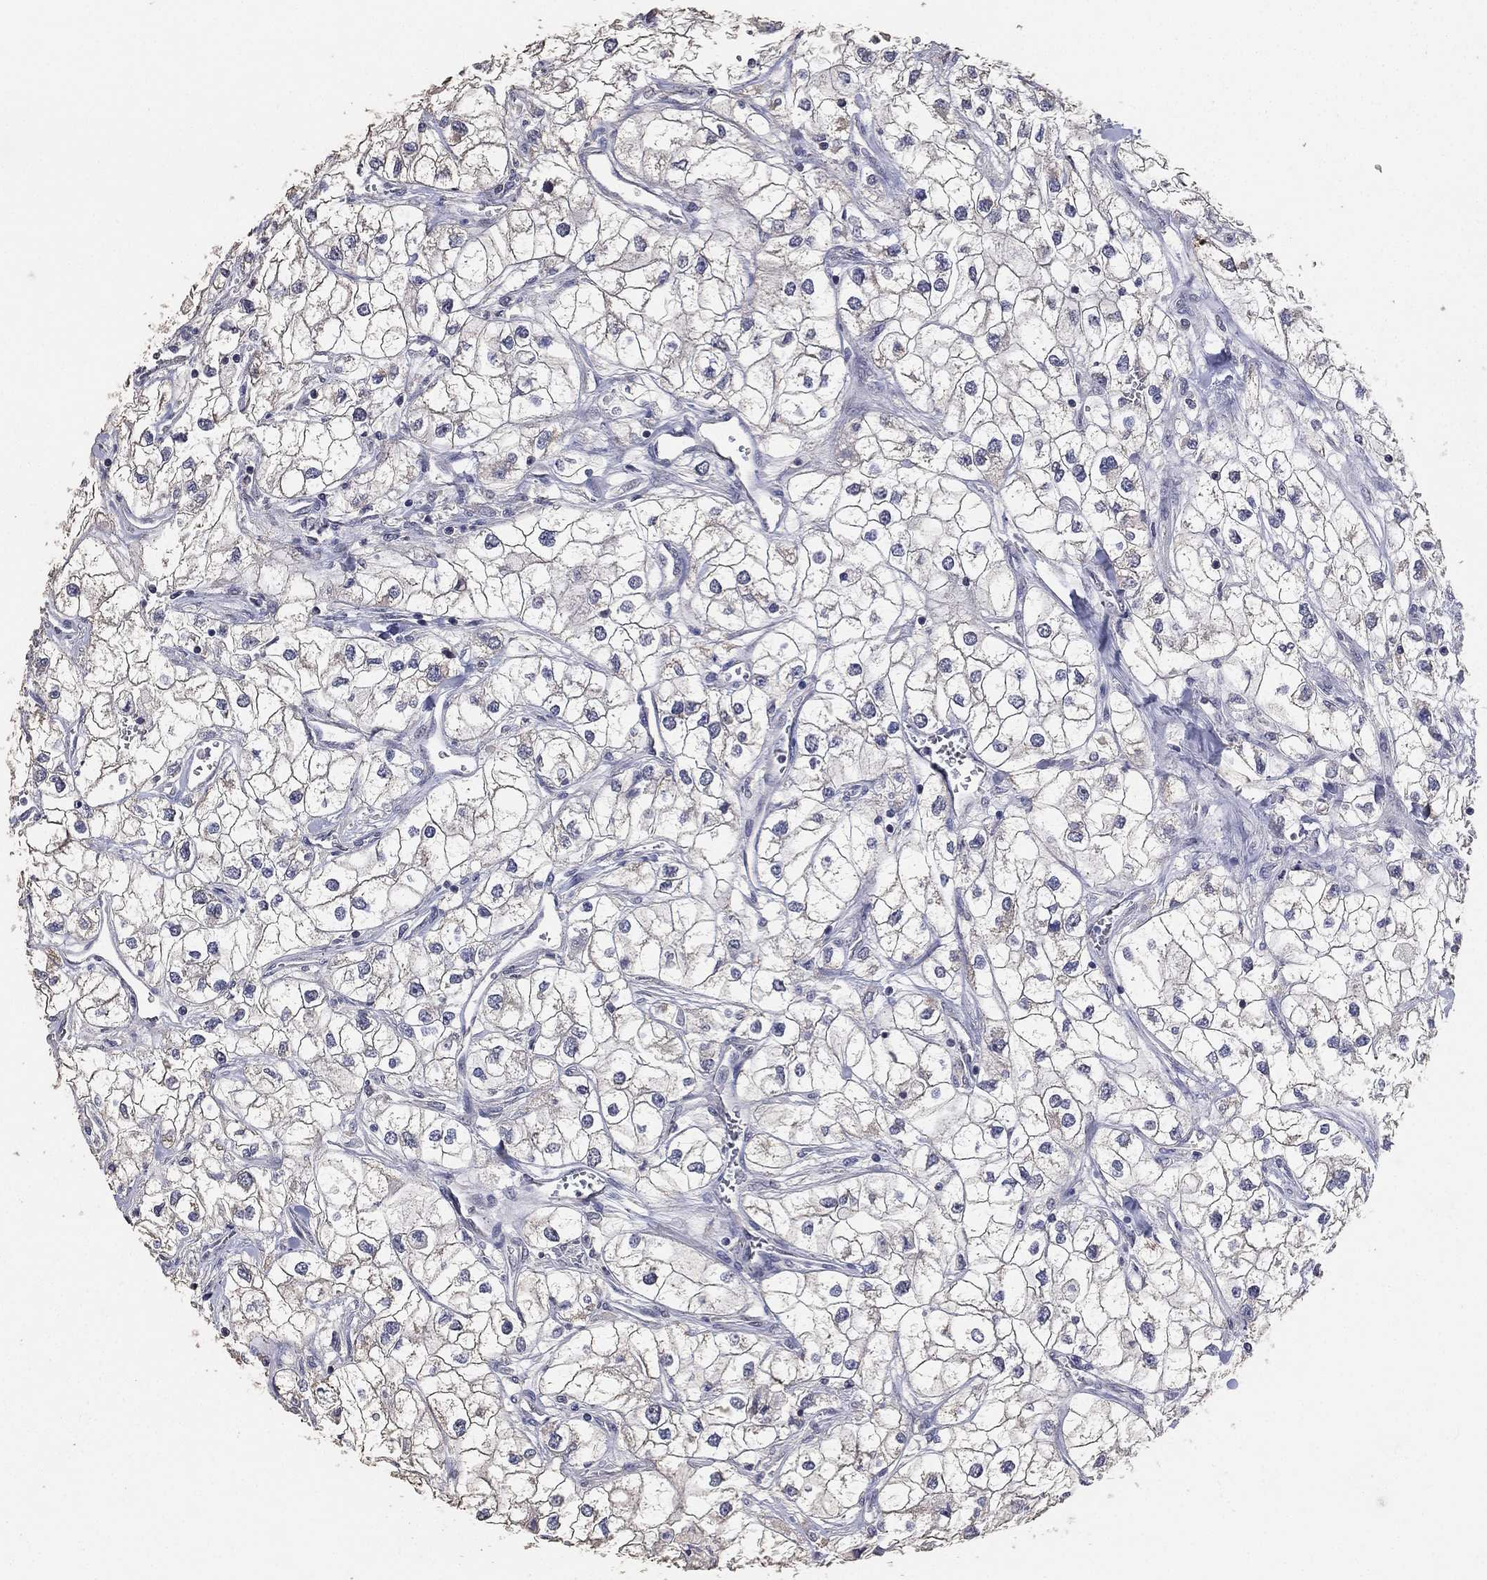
{"staining": {"intensity": "negative", "quantity": "none", "location": "none"}, "tissue": "renal cancer", "cell_type": "Tumor cells", "image_type": "cancer", "snomed": [{"axis": "morphology", "description": "Adenocarcinoma, NOS"}, {"axis": "topography", "description": "Kidney"}], "caption": "There is no significant expression in tumor cells of renal cancer.", "gene": "DSG1", "patient": {"sex": "male", "age": 59}}